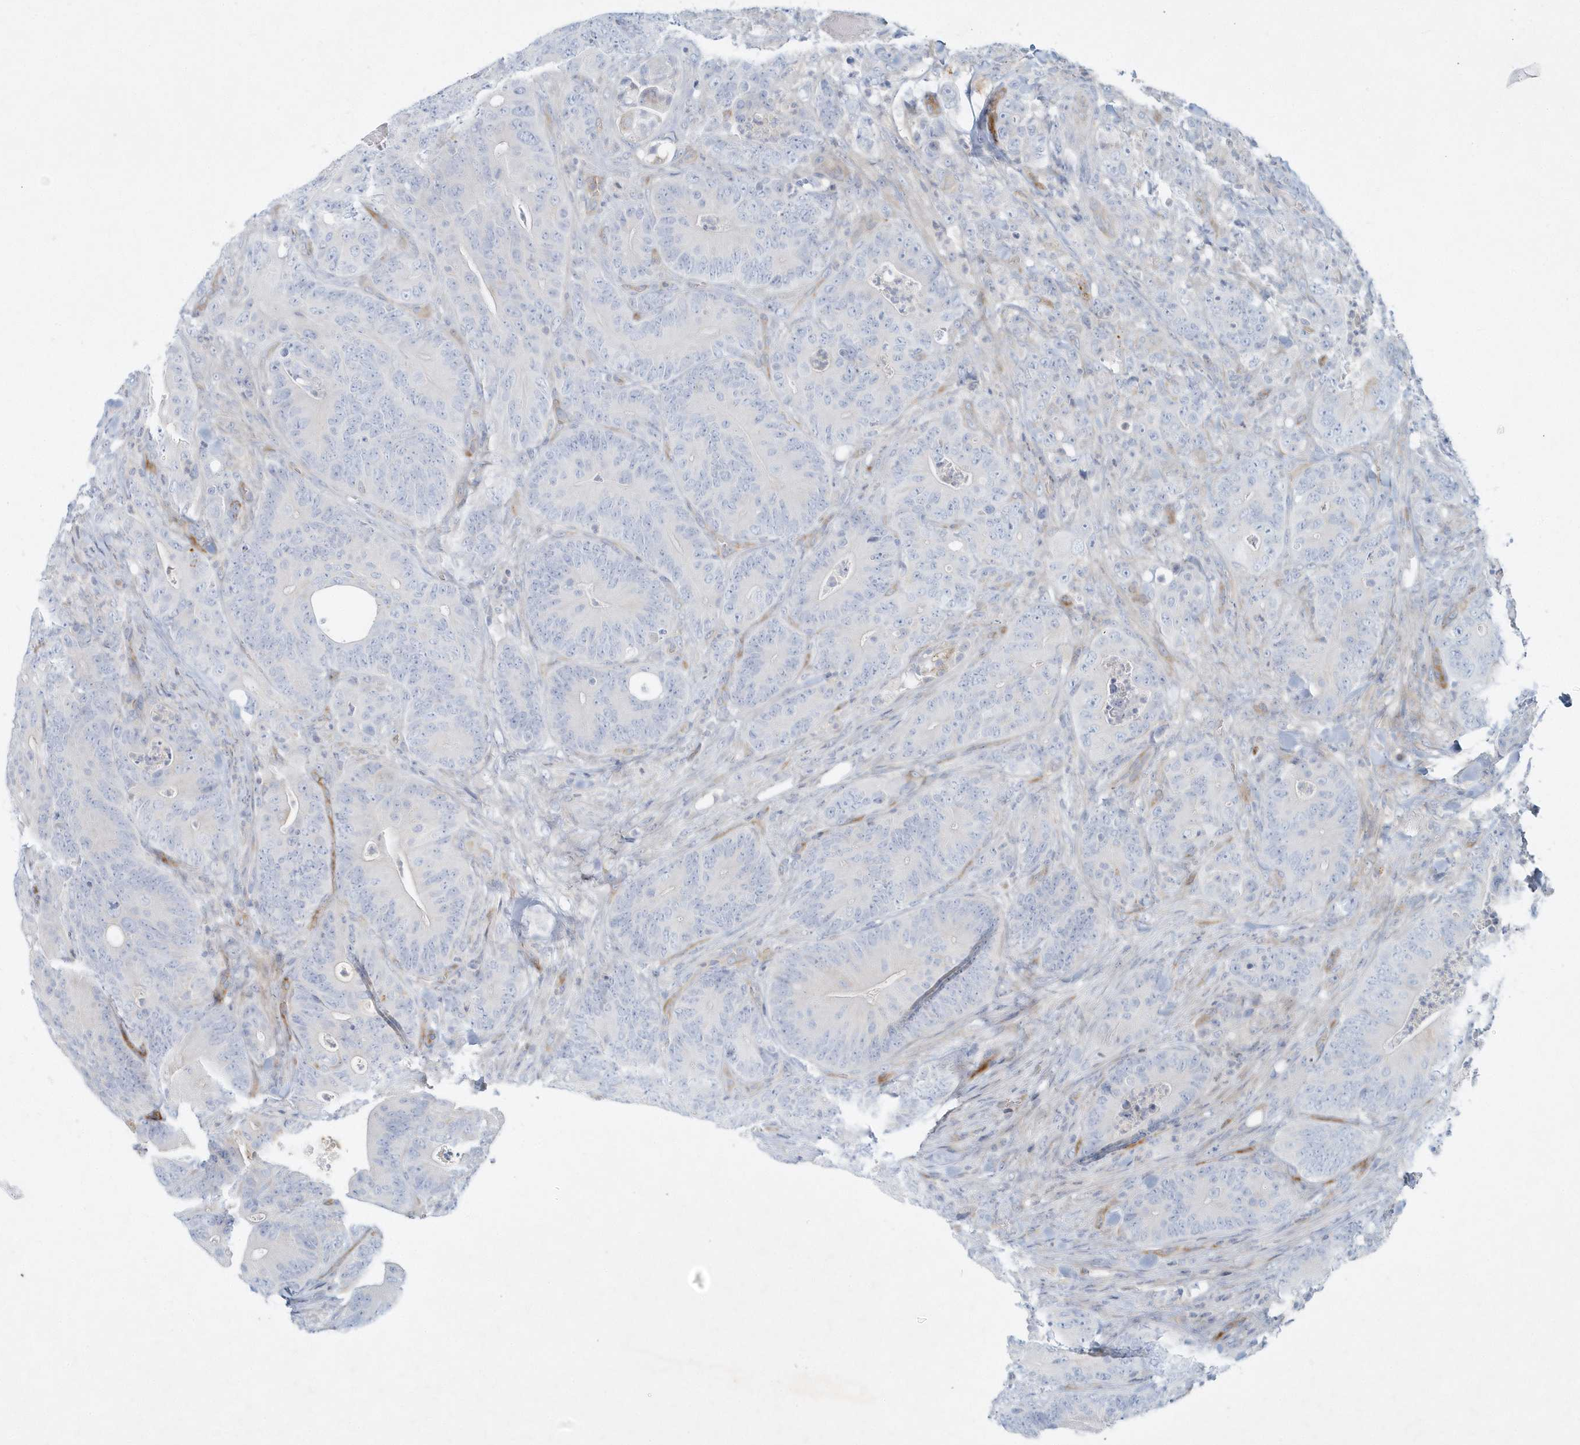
{"staining": {"intensity": "negative", "quantity": "none", "location": "none"}, "tissue": "colorectal cancer", "cell_type": "Tumor cells", "image_type": "cancer", "snomed": [{"axis": "morphology", "description": "Normal tissue, NOS"}, {"axis": "topography", "description": "Colon"}], "caption": "DAB (3,3'-diaminobenzidine) immunohistochemical staining of human colorectal cancer exhibits no significant staining in tumor cells. Brightfield microscopy of immunohistochemistry stained with DAB (brown) and hematoxylin (blue), captured at high magnification.", "gene": "DNAH1", "patient": {"sex": "female", "age": 82}}